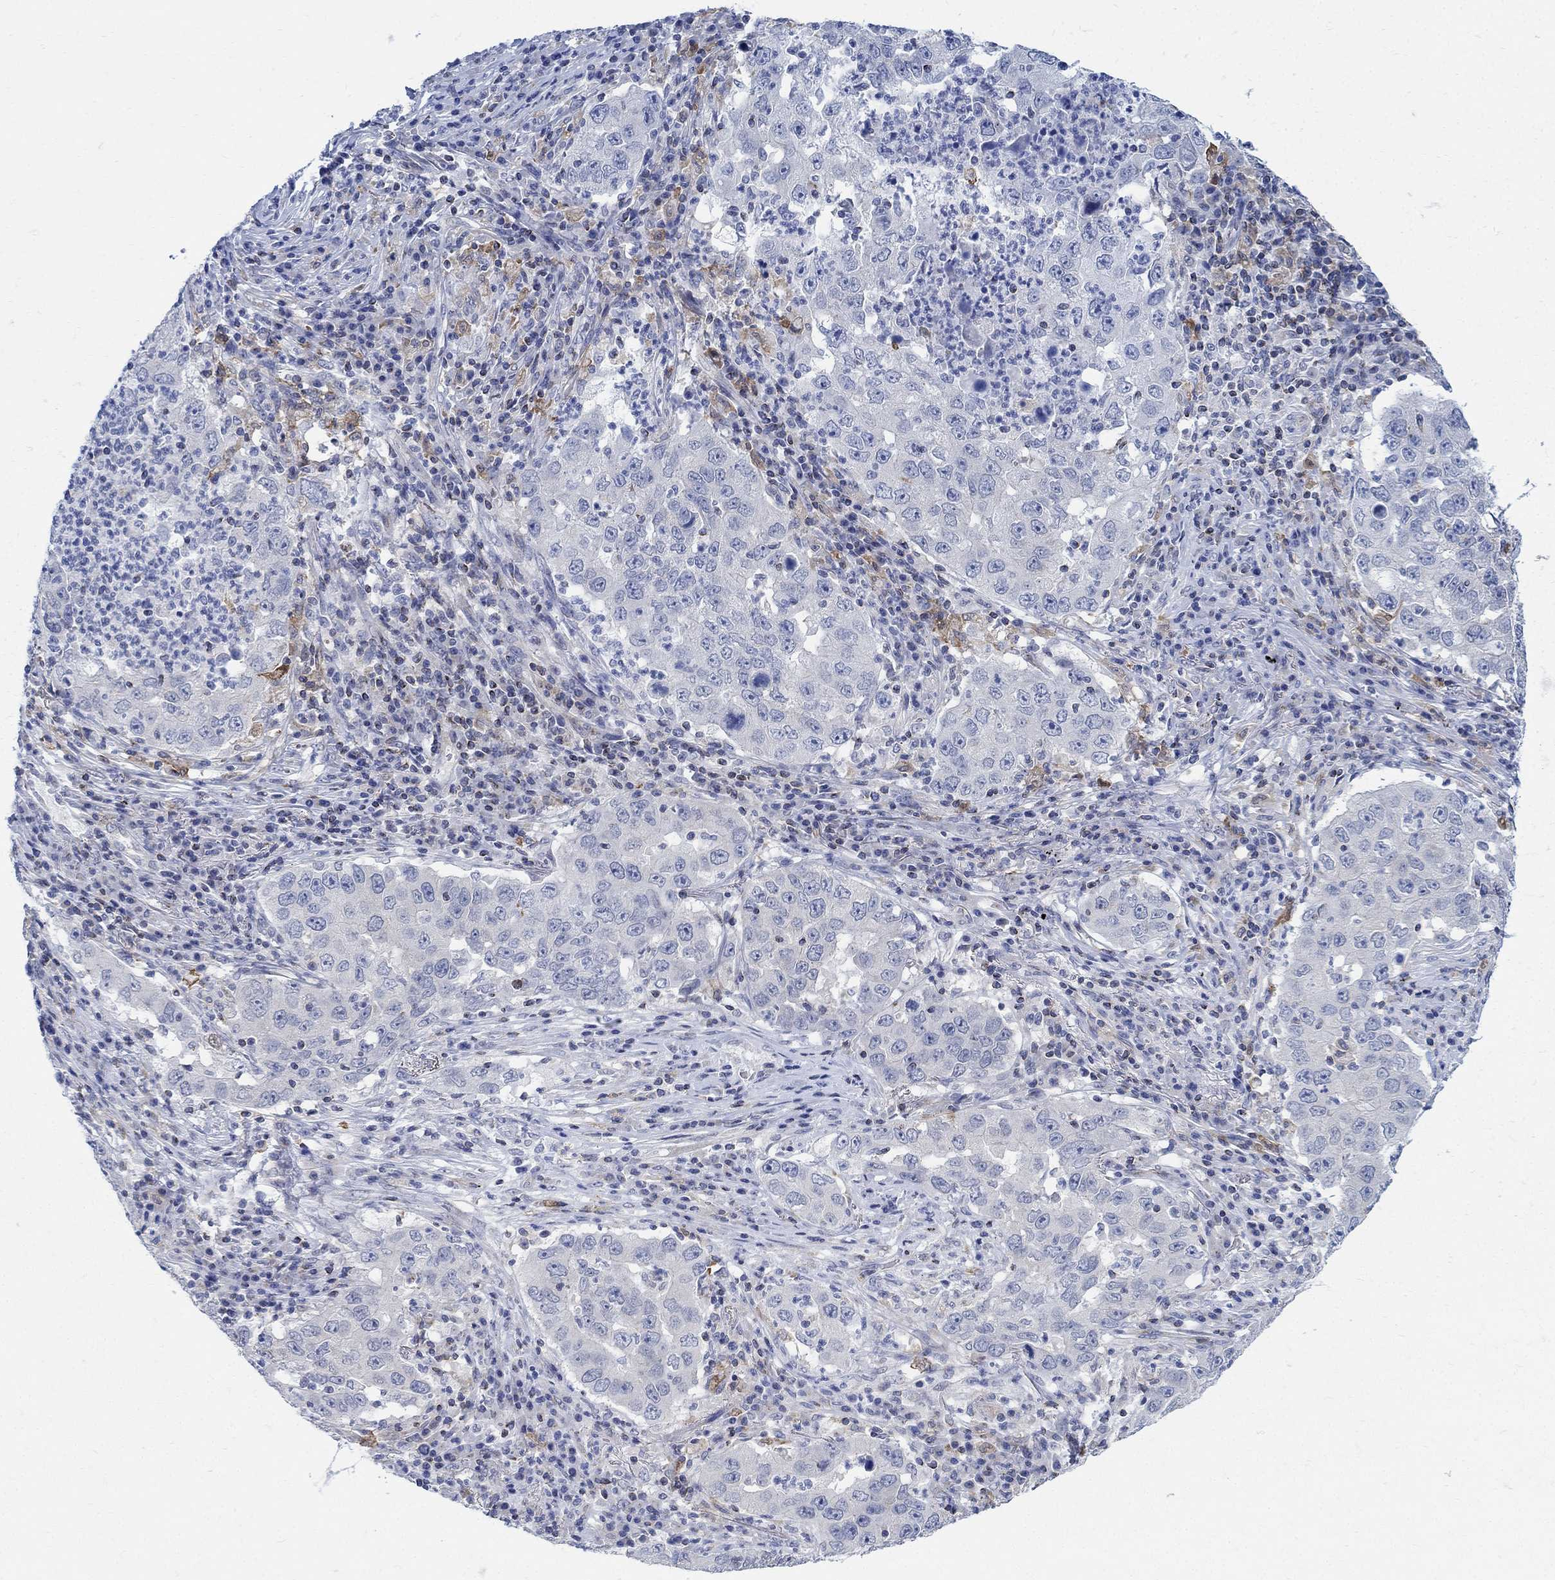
{"staining": {"intensity": "negative", "quantity": "none", "location": "none"}, "tissue": "lung cancer", "cell_type": "Tumor cells", "image_type": "cancer", "snomed": [{"axis": "morphology", "description": "Adenocarcinoma, NOS"}, {"axis": "topography", "description": "Lung"}], "caption": "Tumor cells are negative for protein expression in human lung cancer (adenocarcinoma).", "gene": "PHF21B", "patient": {"sex": "male", "age": 73}}